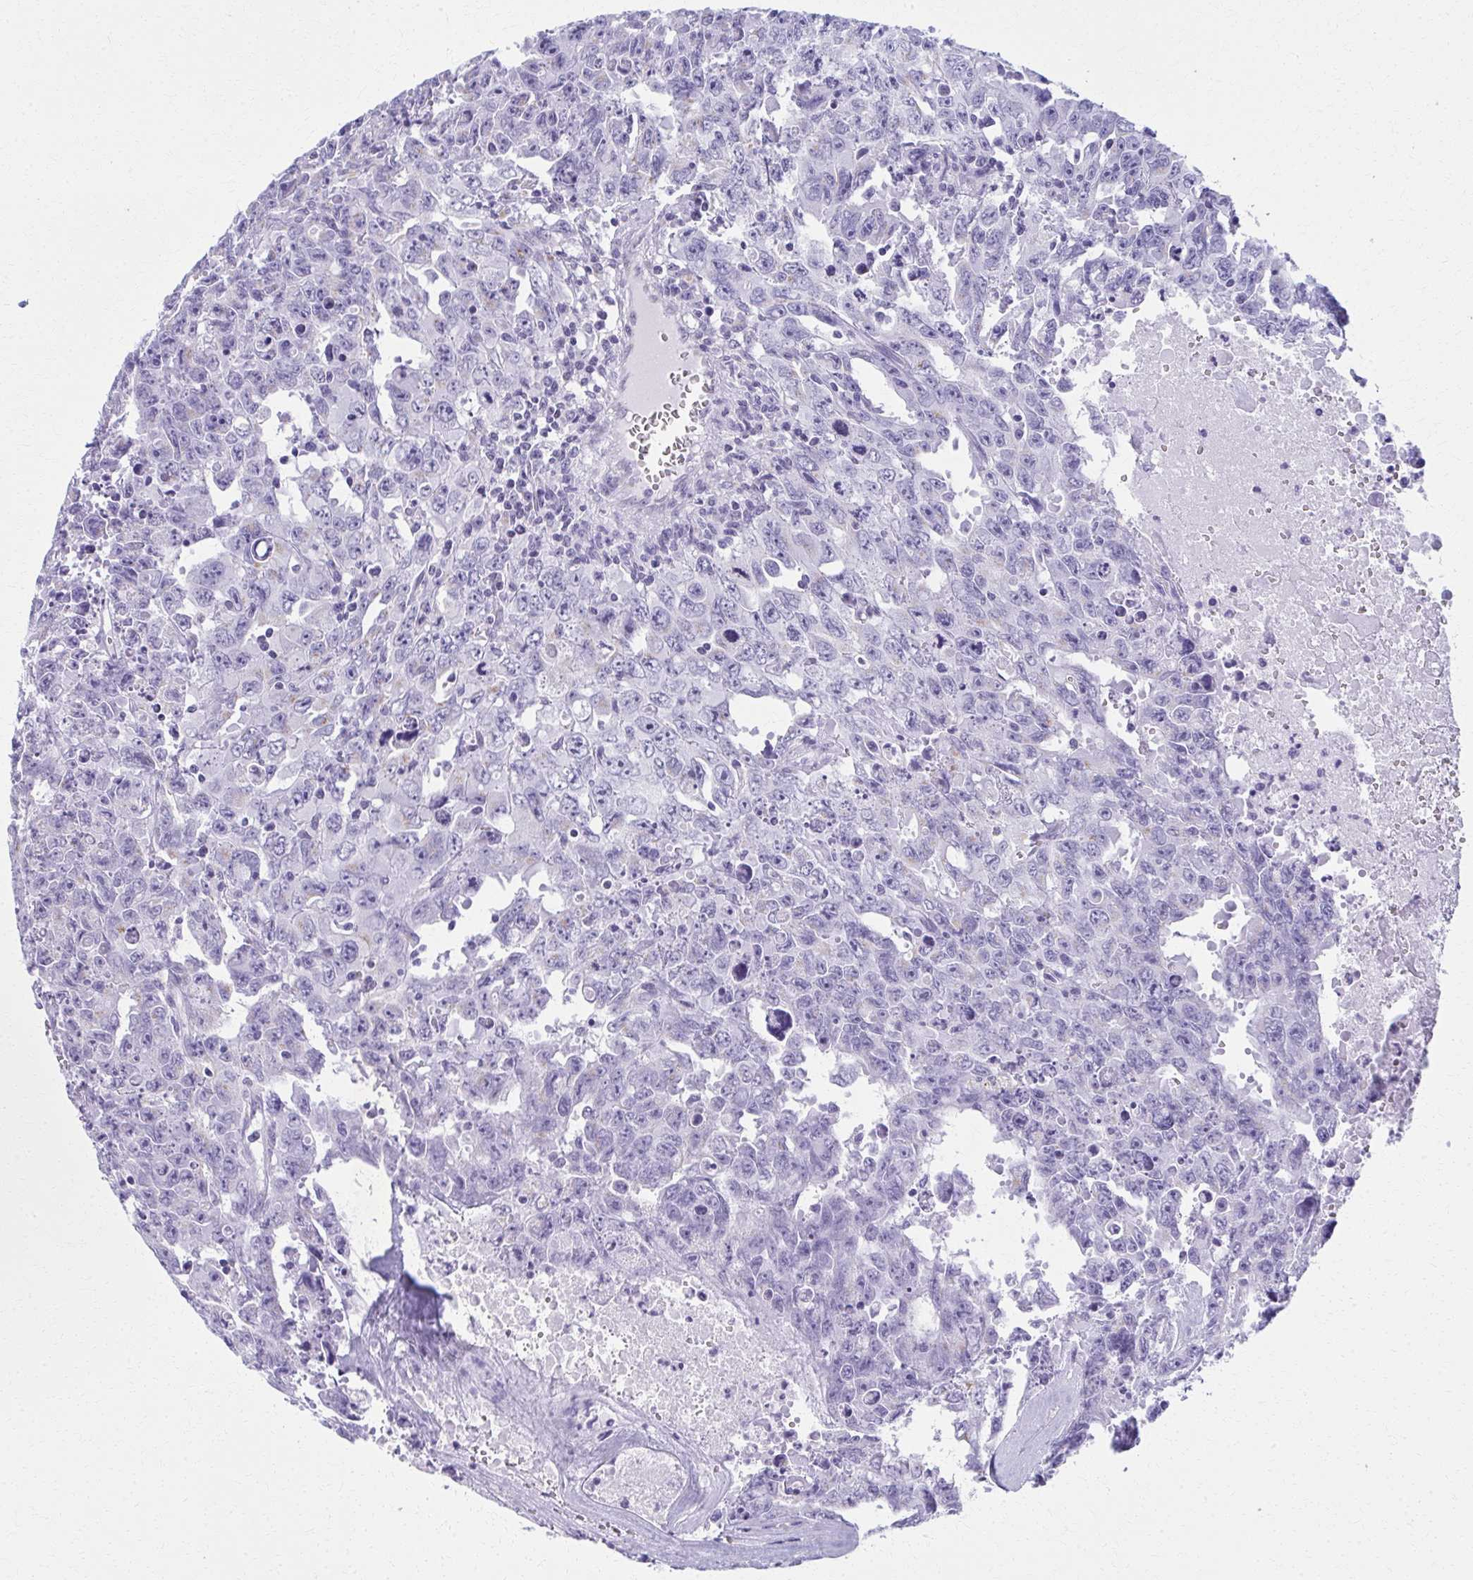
{"staining": {"intensity": "negative", "quantity": "none", "location": "none"}, "tissue": "testis cancer", "cell_type": "Tumor cells", "image_type": "cancer", "snomed": [{"axis": "morphology", "description": "Carcinoma, Embryonal, NOS"}, {"axis": "topography", "description": "Testis"}], "caption": "Histopathology image shows no protein expression in tumor cells of testis cancer (embryonal carcinoma) tissue.", "gene": "SCLY", "patient": {"sex": "male", "age": 24}}